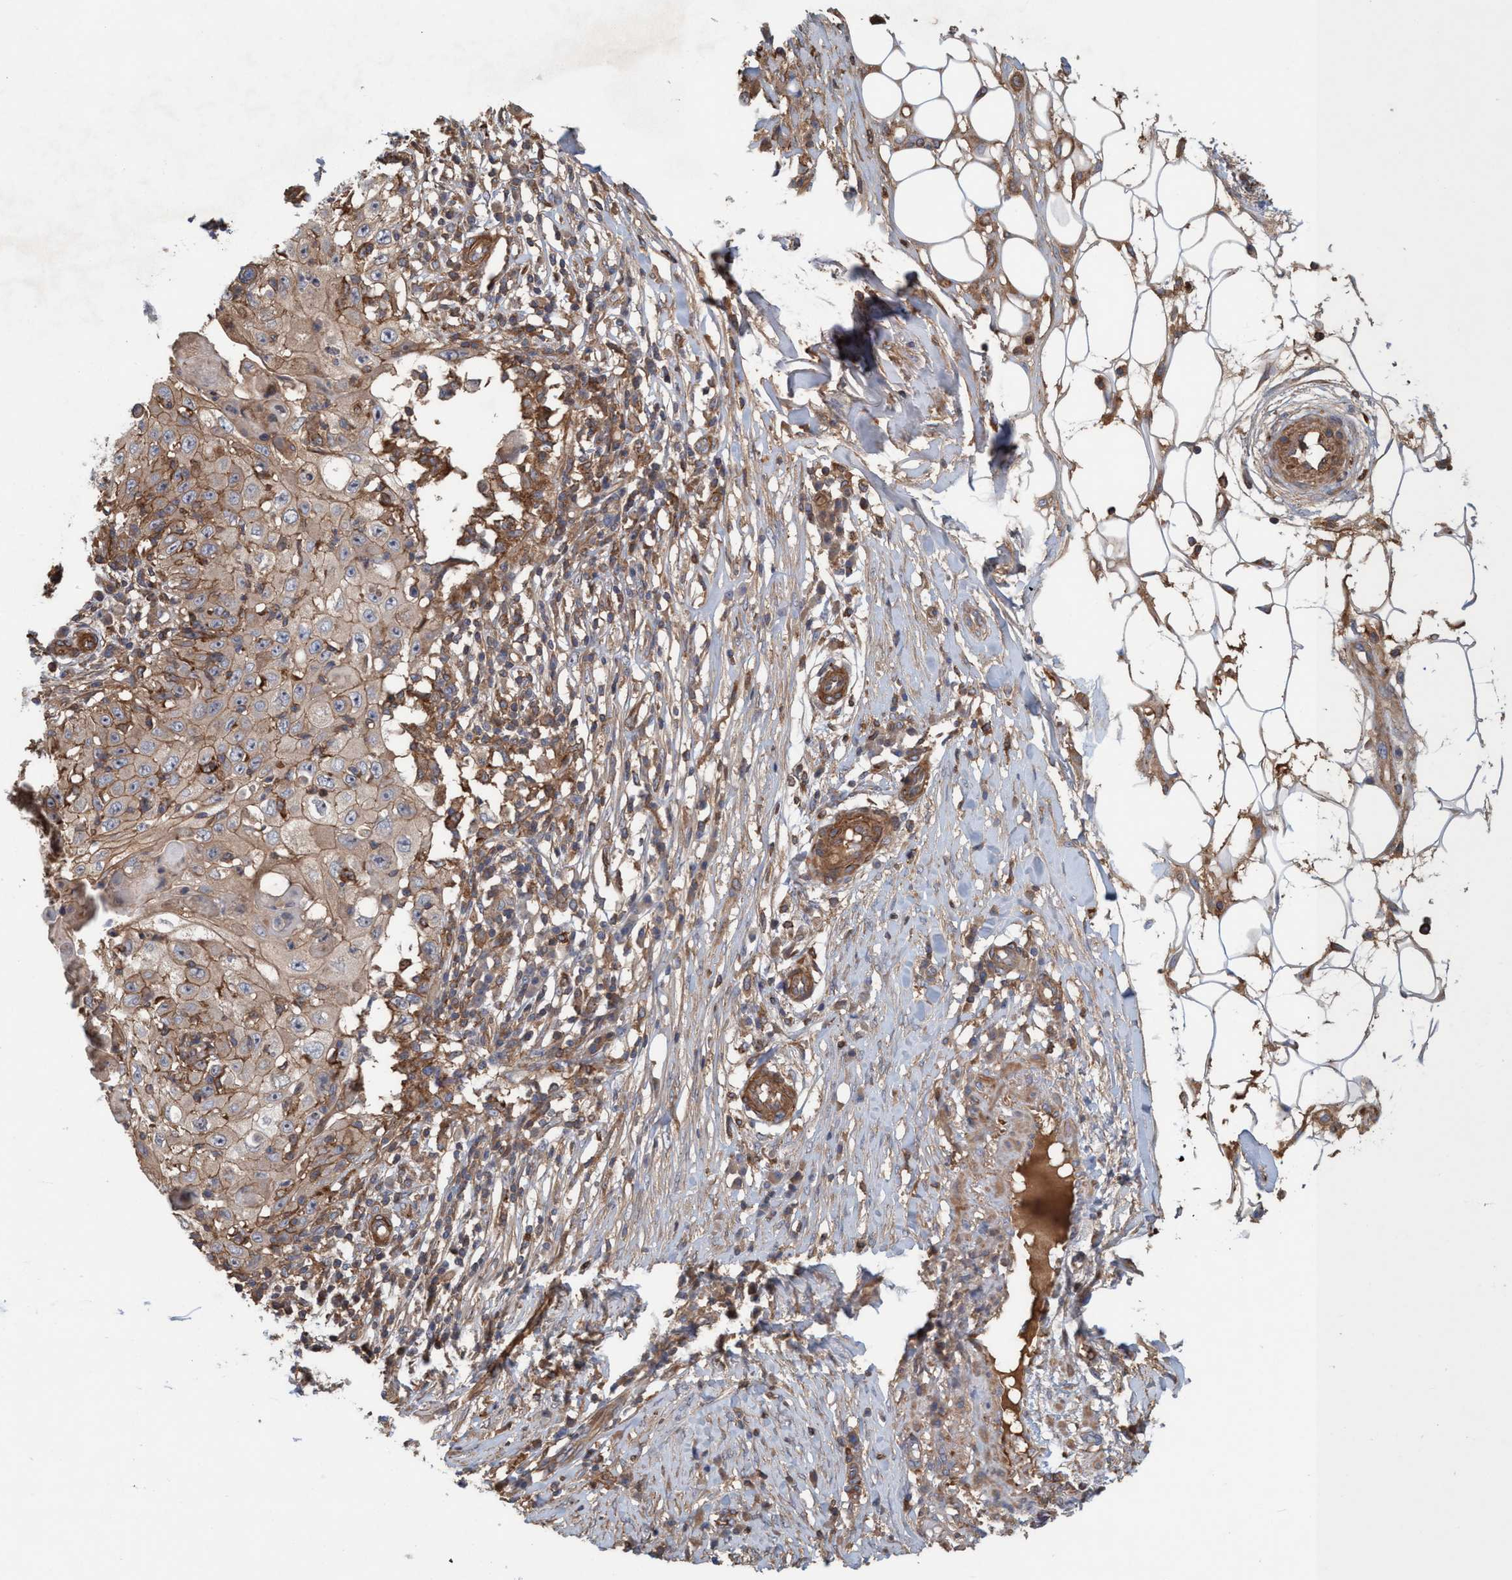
{"staining": {"intensity": "moderate", "quantity": ">75%", "location": "cytoplasmic/membranous"}, "tissue": "skin cancer", "cell_type": "Tumor cells", "image_type": "cancer", "snomed": [{"axis": "morphology", "description": "Squamous cell carcinoma, NOS"}, {"axis": "topography", "description": "Skin"}], "caption": "Protein expression analysis of human skin cancer reveals moderate cytoplasmic/membranous expression in about >75% of tumor cells.", "gene": "SPECC1", "patient": {"sex": "male", "age": 86}}